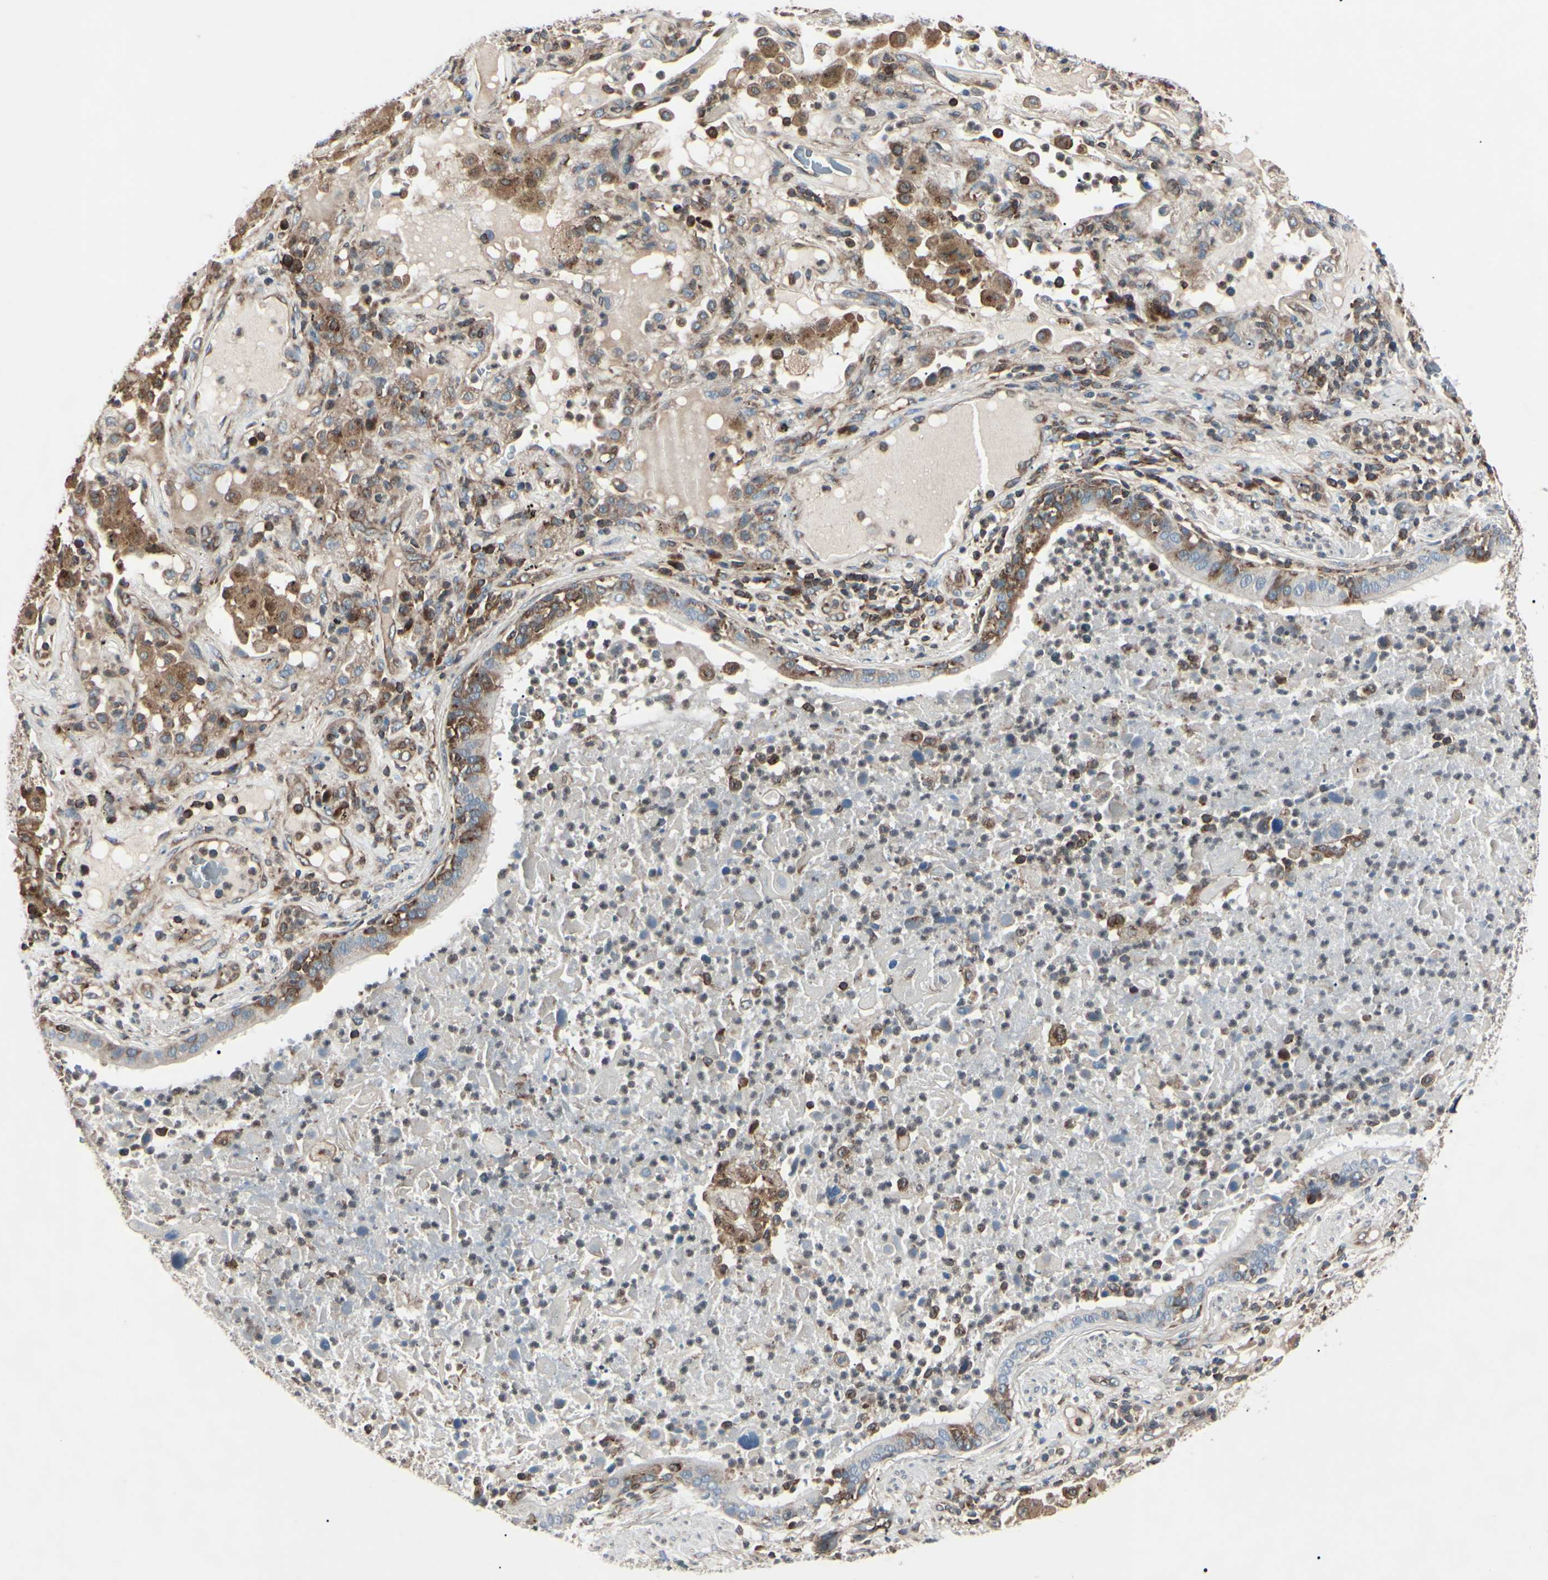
{"staining": {"intensity": "moderate", "quantity": "25%-75%", "location": "cytoplasmic/membranous,nuclear"}, "tissue": "lung cancer", "cell_type": "Tumor cells", "image_type": "cancer", "snomed": [{"axis": "morphology", "description": "Squamous cell carcinoma, NOS"}, {"axis": "topography", "description": "Lung"}], "caption": "Protein expression analysis of human lung cancer (squamous cell carcinoma) reveals moderate cytoplasmic/membranous and nuclear expression in about 25%-75% of tumor cells. Nuclei are stained in blue.", "gene": "MAPRE1", "patient": {"sex": "male", "age": 57}}